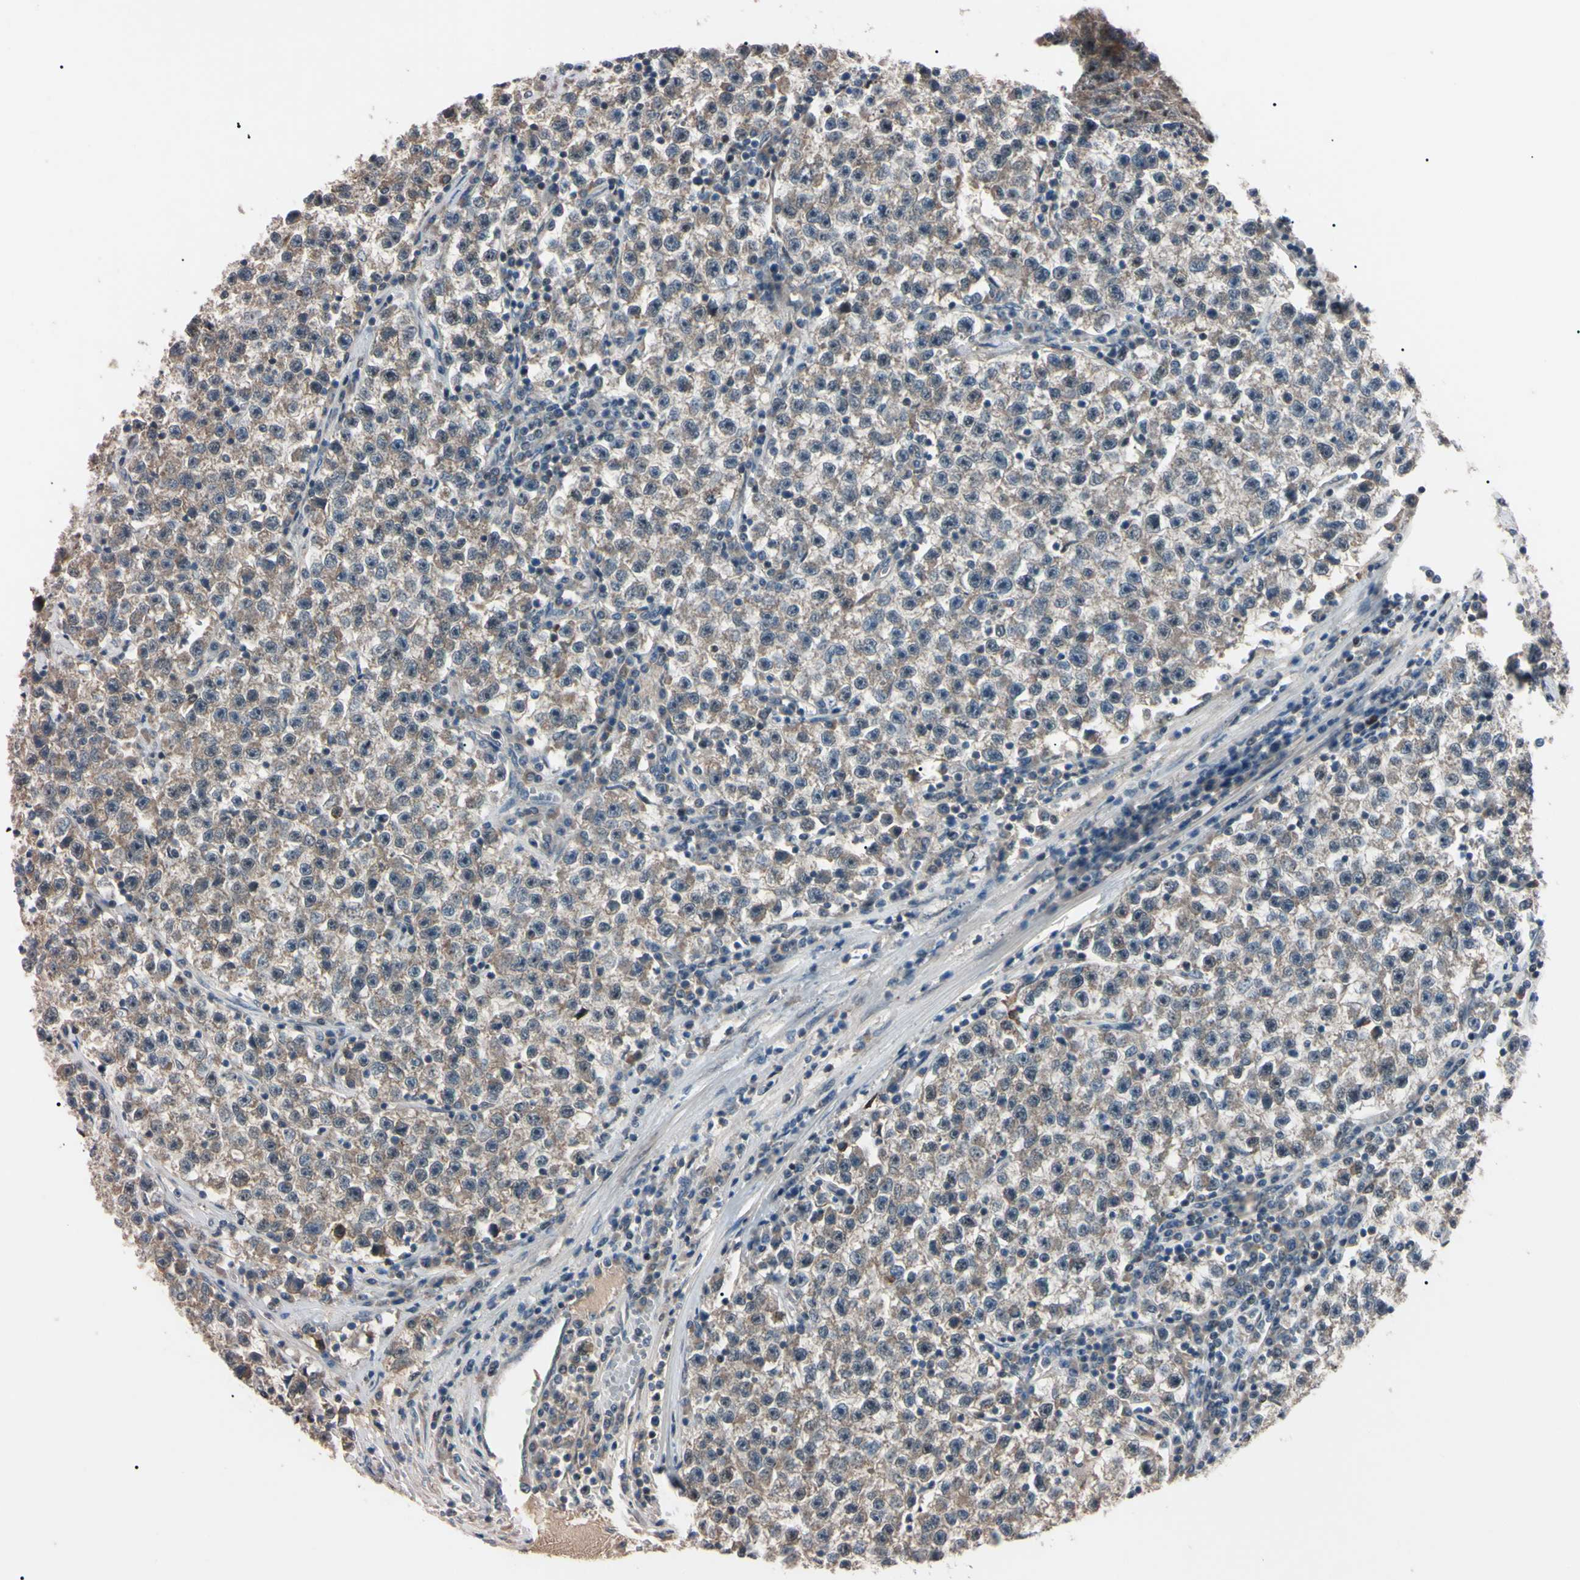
{"staining": {"intensity": "moderate", "quantity": ">75%", "location": "cytoplasmic/membranous"}, "tissue": "testis cancer", "cell_type": "Tumor cells", "image_type": "cancer", "snomed": [{"axis": "morphology", "description": "Seminoma, NOS"}, {"axis": "topography", "description": "Testis"}], "caption": "Protein analysis of testis seminoma tissue displays moderate cytoplasmic/membranous positivity in about >75% of tumor cells.", "gene": "TRAF5", "patient": {"sex": "male", "age": 22}}